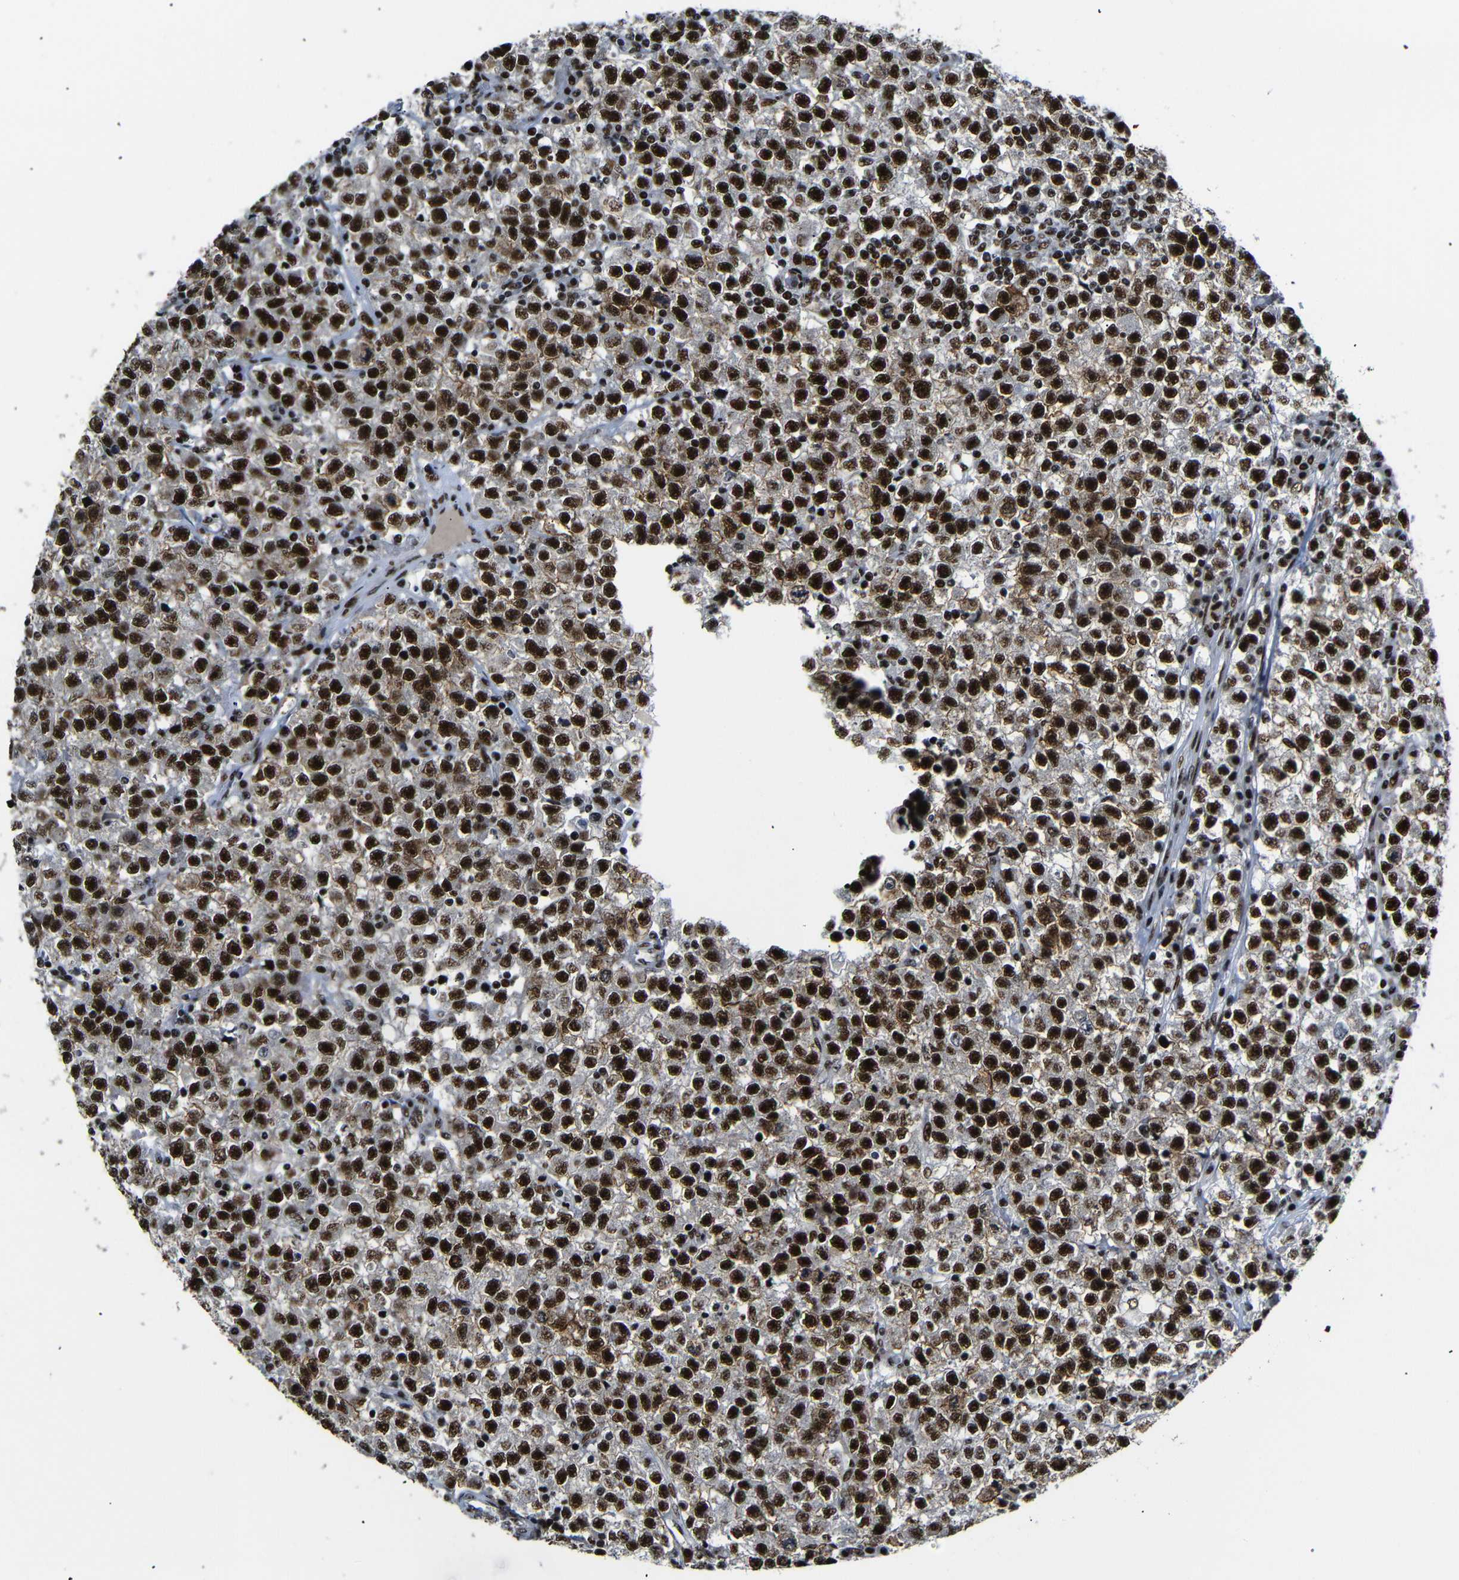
{"staining": {"intensity": "strong", "quantity": ">75%", "location": "nuclear"}, "tissue": "testis cancer", "cell_type": "Tumor cells", "image_type": "cancer", "snomed": [{"axis": "morphology", "description": "Seminoma, NOS"}, {"axis": "topography", "description": "Testis"}], "caption": "DAB (3,3'-diaminobenzidine) immunohistochemical staining of testis cancer (seminoma) reveals strong nuclear protein positivity in about >75% of tumor cells. The staining was performed using DAB (3,3'-diaminobenzidine), with brown indicating positive protein expression. Nuclei are stained blue with hematoxylin.", "gene": "SETDB2", "patient": {"sex": "male", "age": 22}}